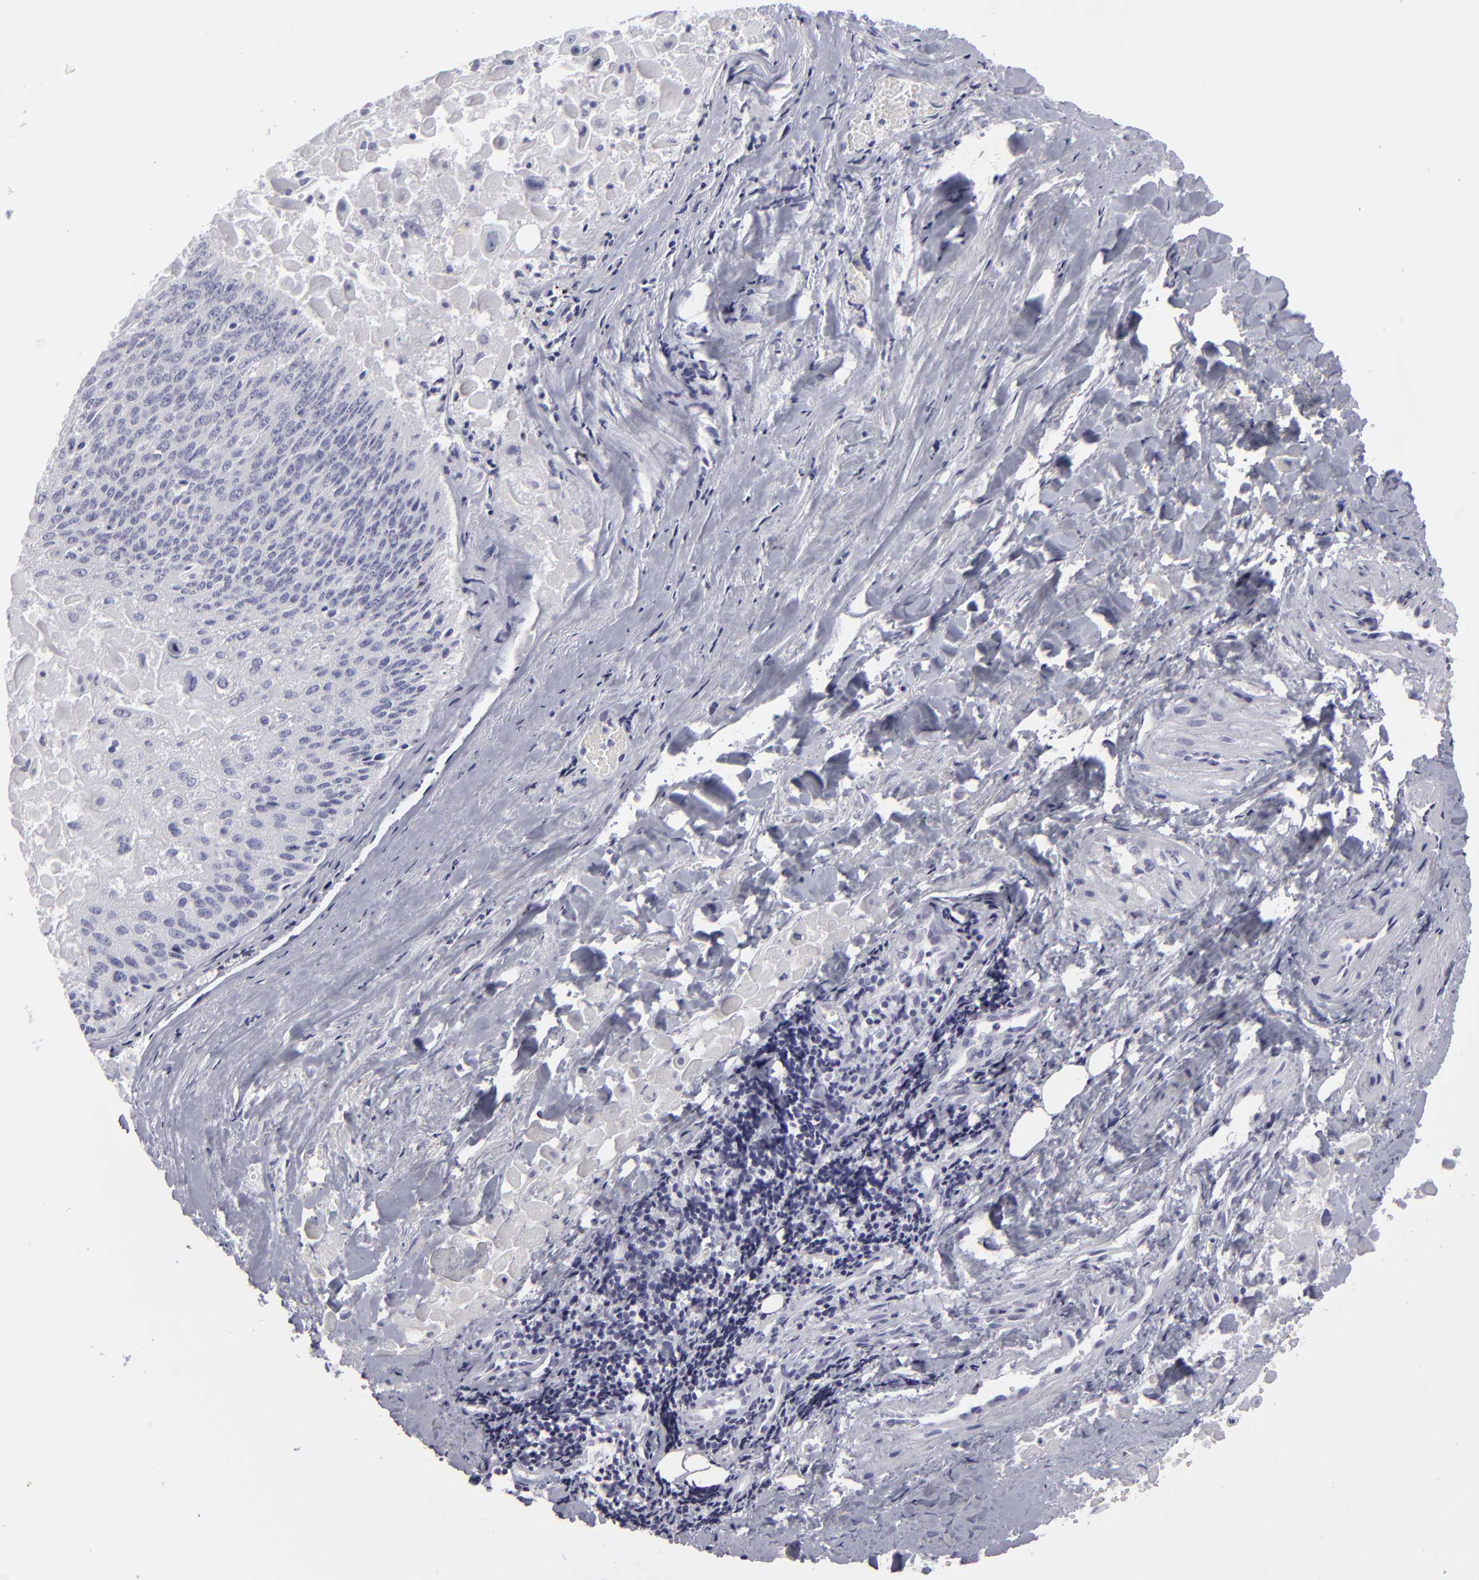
{"staining": {"intensity": "negative", "quantity": "none", "location": "none"}, "tissue": "lung cancer", "cell_type": "Tumor cells", "image_type": "cancer", "snomed": [{"axis": "morphology", "description": "Adenocarcinoma, NOS"}, {"axis": "topography", "description": "Lung"}], "caption": "Immunohistochemical staining of lung cancer (adenocarcinoma) reveals no significant staining in tumor cells.", "gene": "KRT1", "patient": {"sex": "male", "age": 60}}